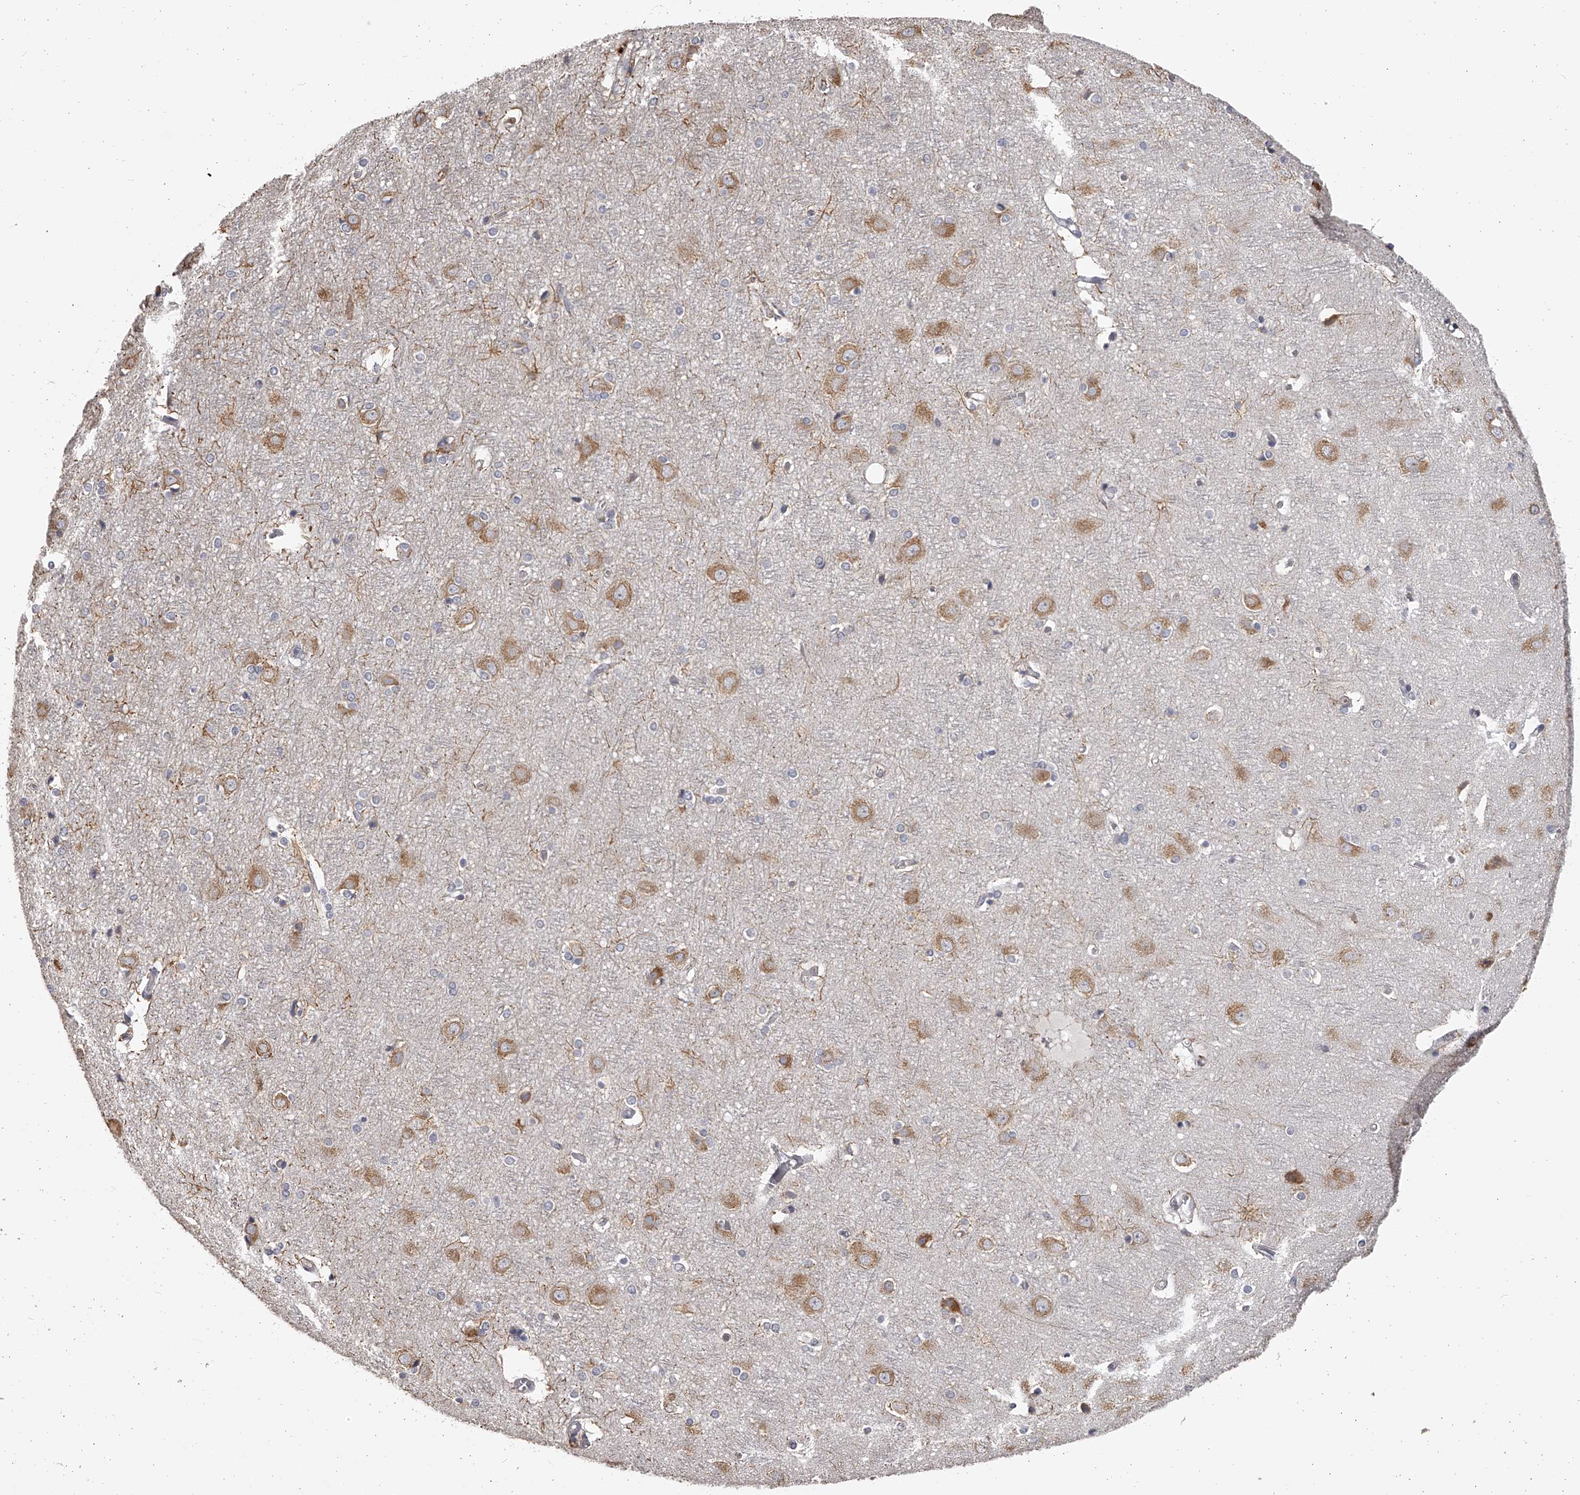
{"staining": {"intensity": "negative", "quantity": "none", "location": "none"}, "tissue": "cerebral cortex", "cell_type": "Endothelial cells", "image_type": "normal", "snomed": [{"axis": "morphology", "description": "Normal tissue, NOS"}, {"axis": "topography", "description": "Cerebral cortex"}], "caption": "IHC of normal human cerebral cortex demonstrates no expression in endothelial cells.", "gene": "TNN", "patient": {"sex": "male", "age": 54}}